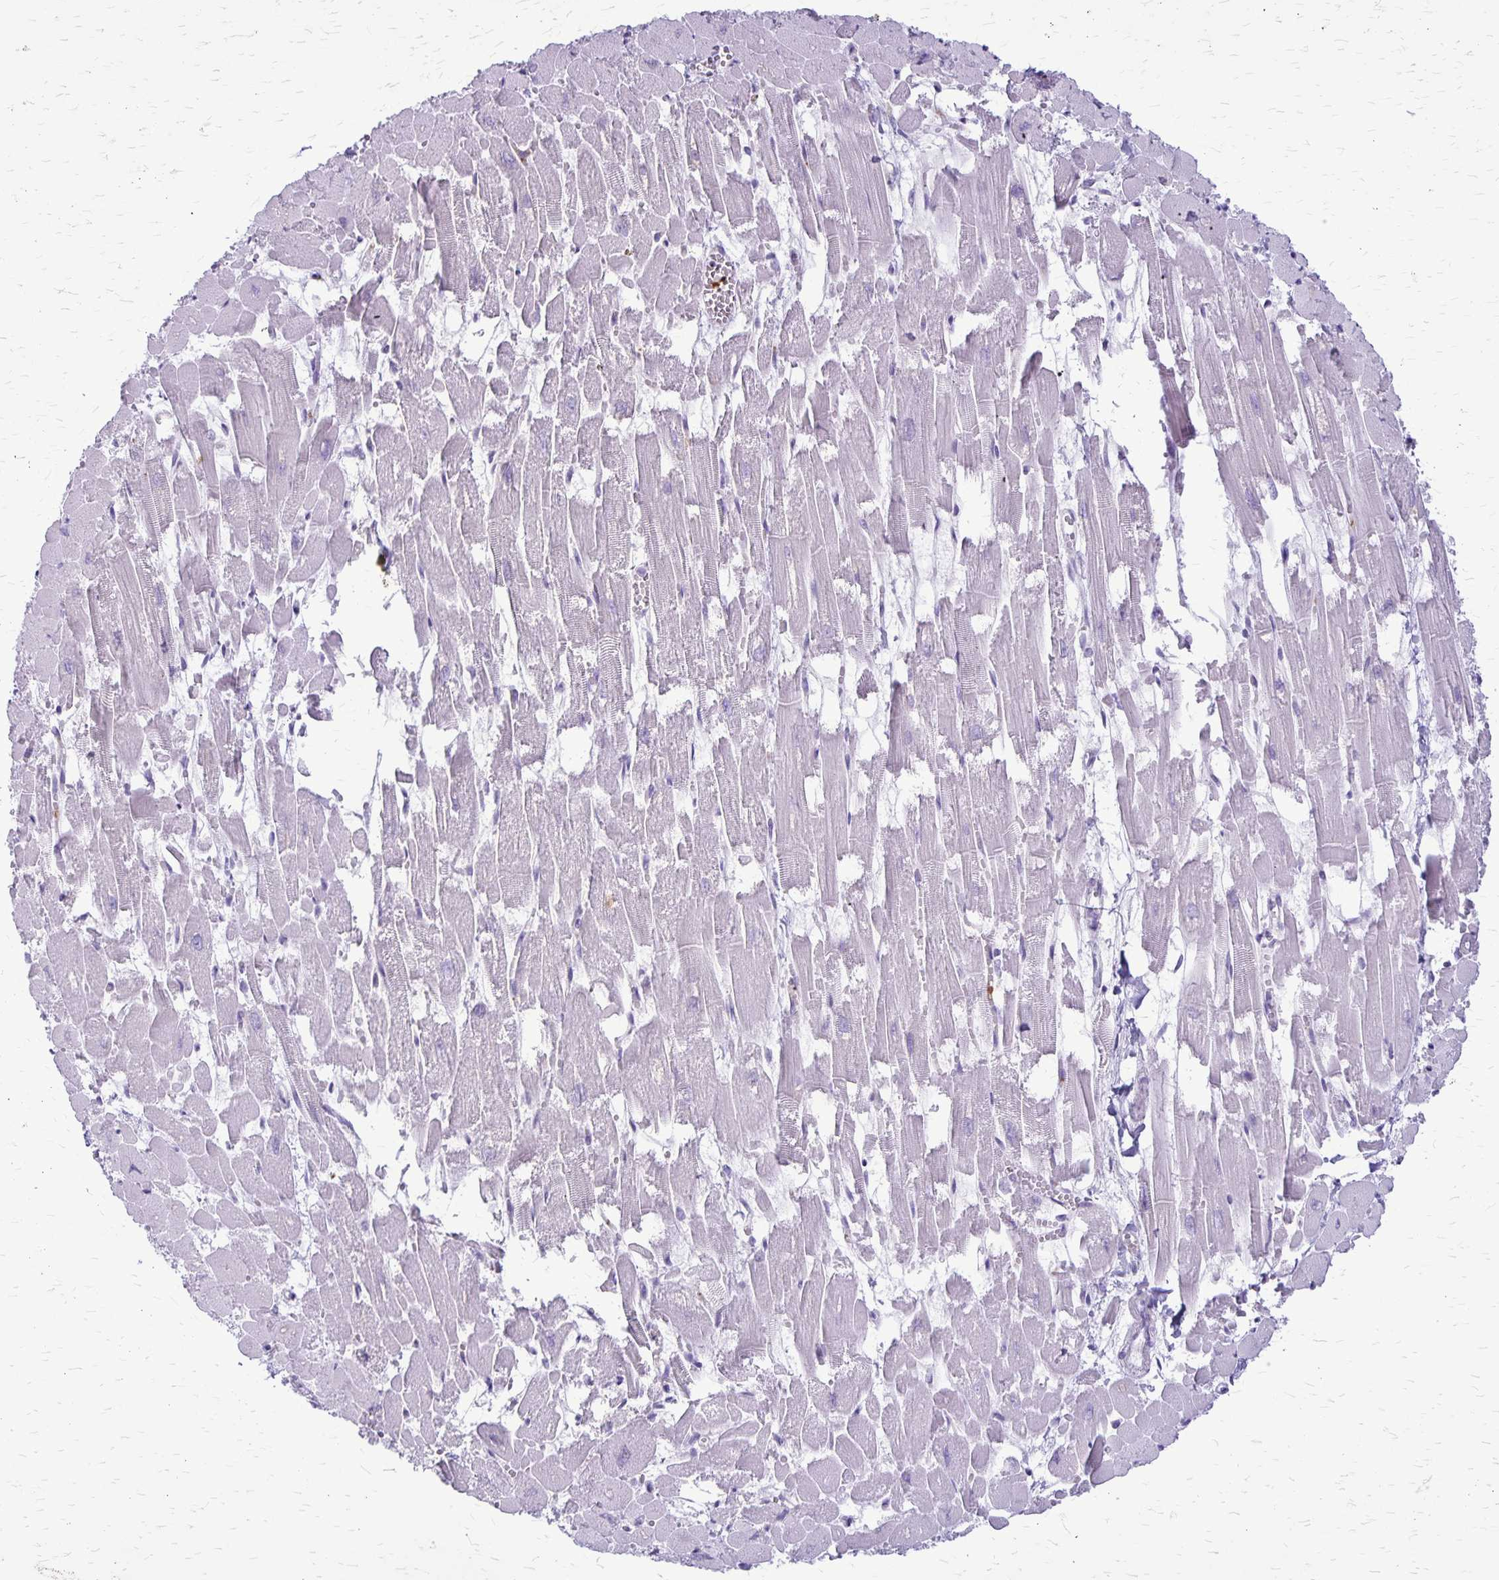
{"staining": {"intensity": "negative", "quantity": "none", "location": "none"}, "tissue": "heart muscle", "cell_type": "Cardiomyocytes", "image_type": "normal", "snomed": [{"axis": "morphology", "description": "Normal tissue, NOS"}, {"axis": "topography", "description": "Heart"}], "caption": "Immunohistochemical staining of unremarkable human heart muscle displays no significant staining in cardiomyocytes.", "gene": "GP9", "patient": {"sex": "female", "age": 52}}